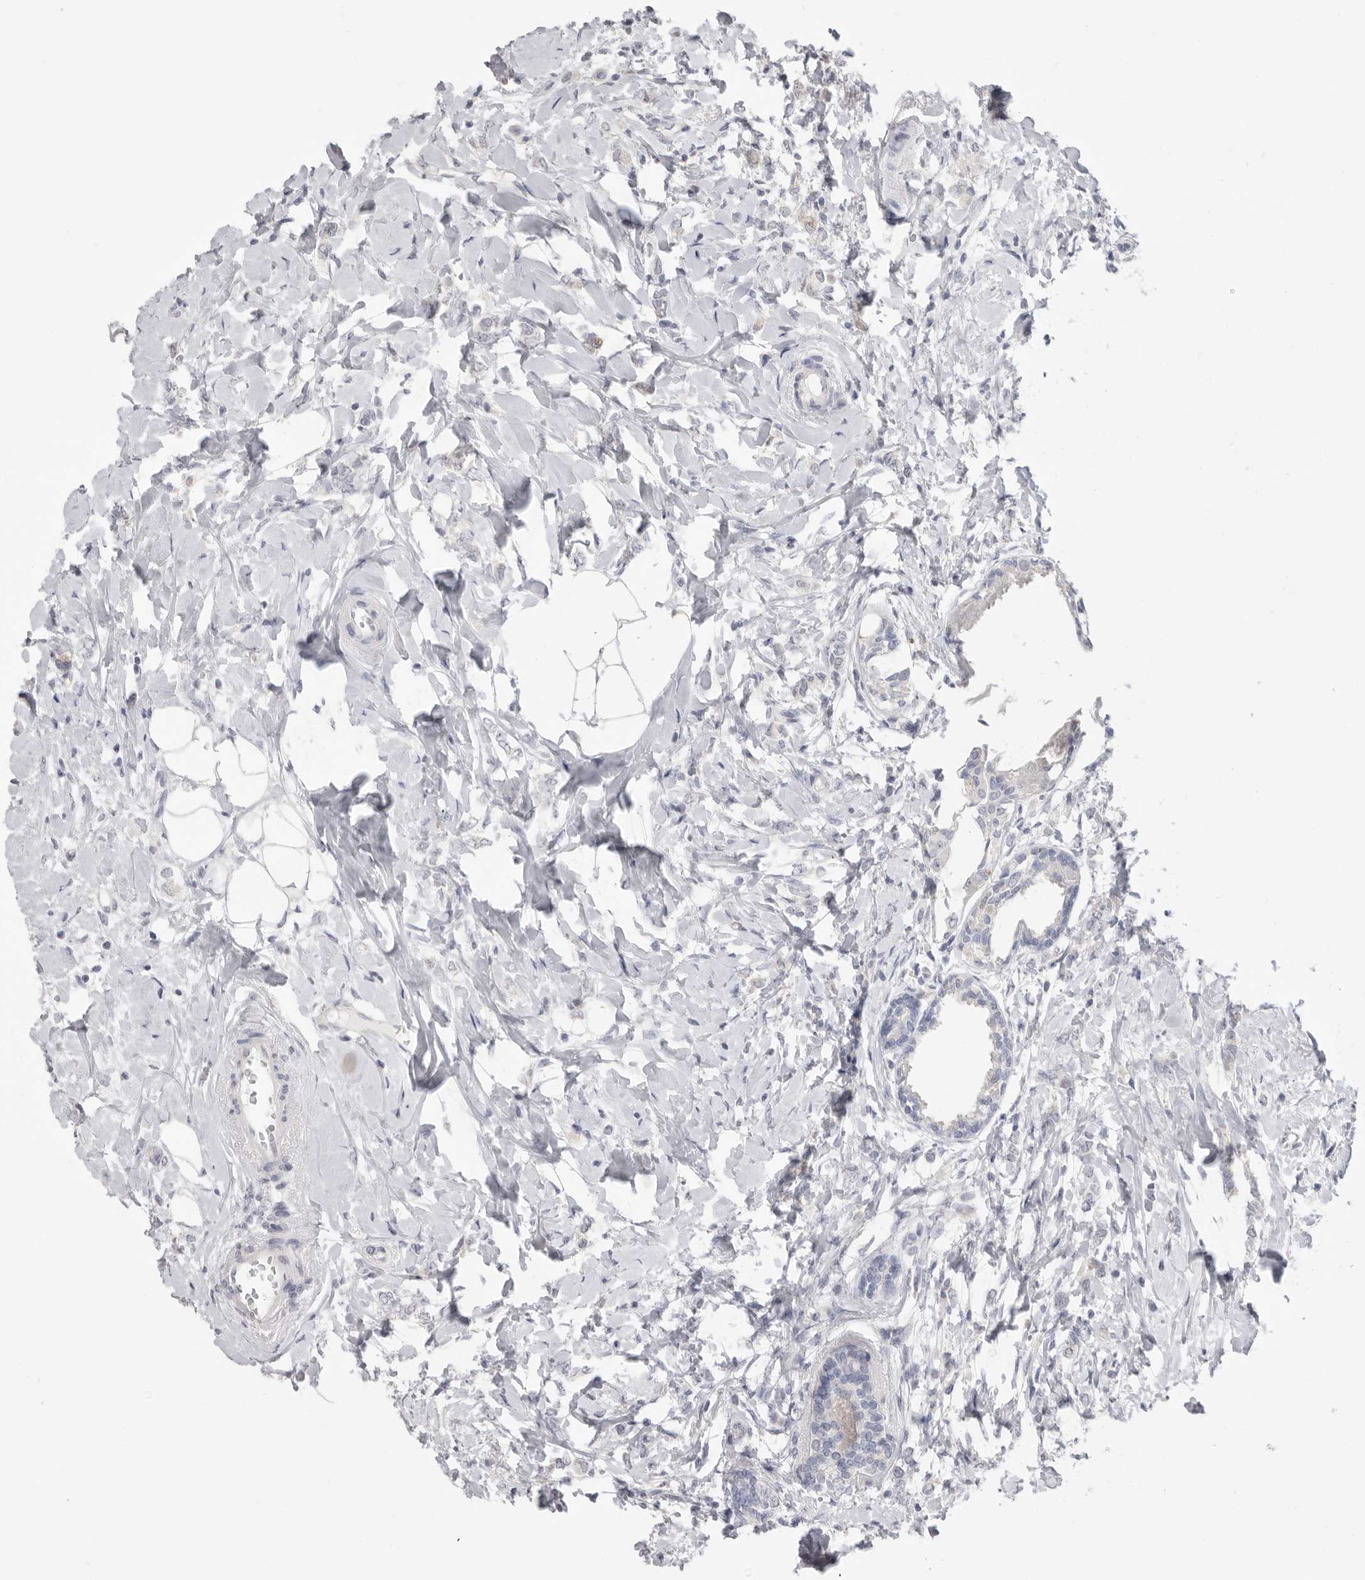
{"staining": {"intensity": "negative", "quantity": "none", "location": "none"}, "tissue": "breast cancer", "cell_type": "Tumor cells", "image_type": "cancer", "snomed": [{"axis": "morphology", "description": "Normal tissue, NOS"}, {"axis": "morphology", "description": "Lobular carcinoma"}, {"axis": "topography", "description": "Breast"}], "caption": "A micrograph of lobular carcinoma (breast) stained for a protein reveals no brown staining in tumor cells.", "gene": "XIRP1", "patient": {"sex": "female", "age": 47}}